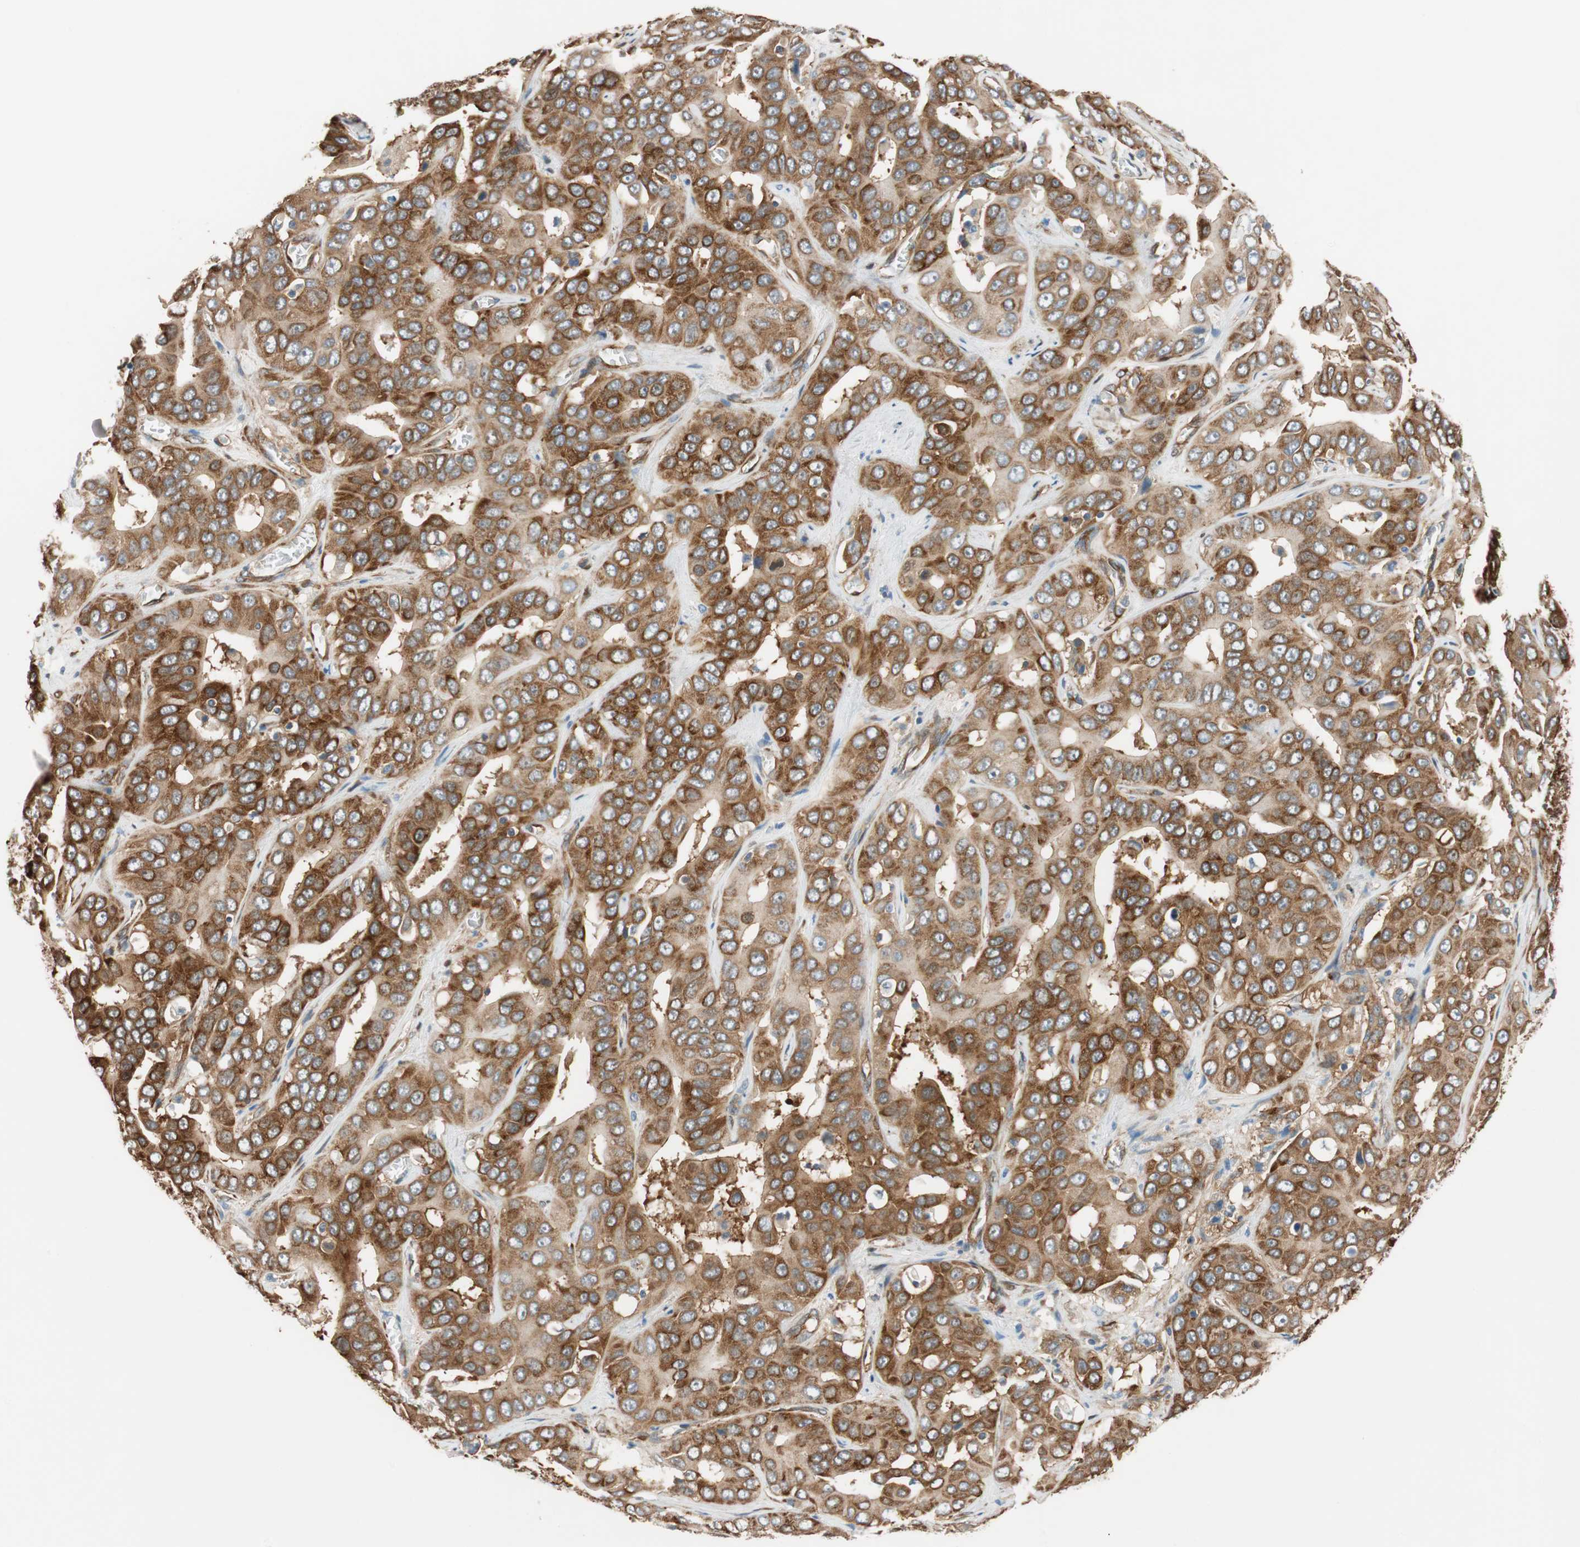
{"staining": {"intensity": "strong", "quantity": ">75%", "location": "cytoplasmic/membranous"}, "tissue": "liver cancer", "cell_type": "Tumor cells", "image_type": "cancer", "snomed": [{"axis": "morphology", "description": "Cholangiocarcinoma"}, {"axis": "topography", "description": "Liver"}], "caption": "High-power microscopy captured an immunohistochemistry (IHC) image of cholangiocarcinoma (liver), revealing strong cytoplasmic/membranous staining in approximately >75% of tumor cells.", "gene": "WASL", "patient": {"sex": "female", "age": 52}}